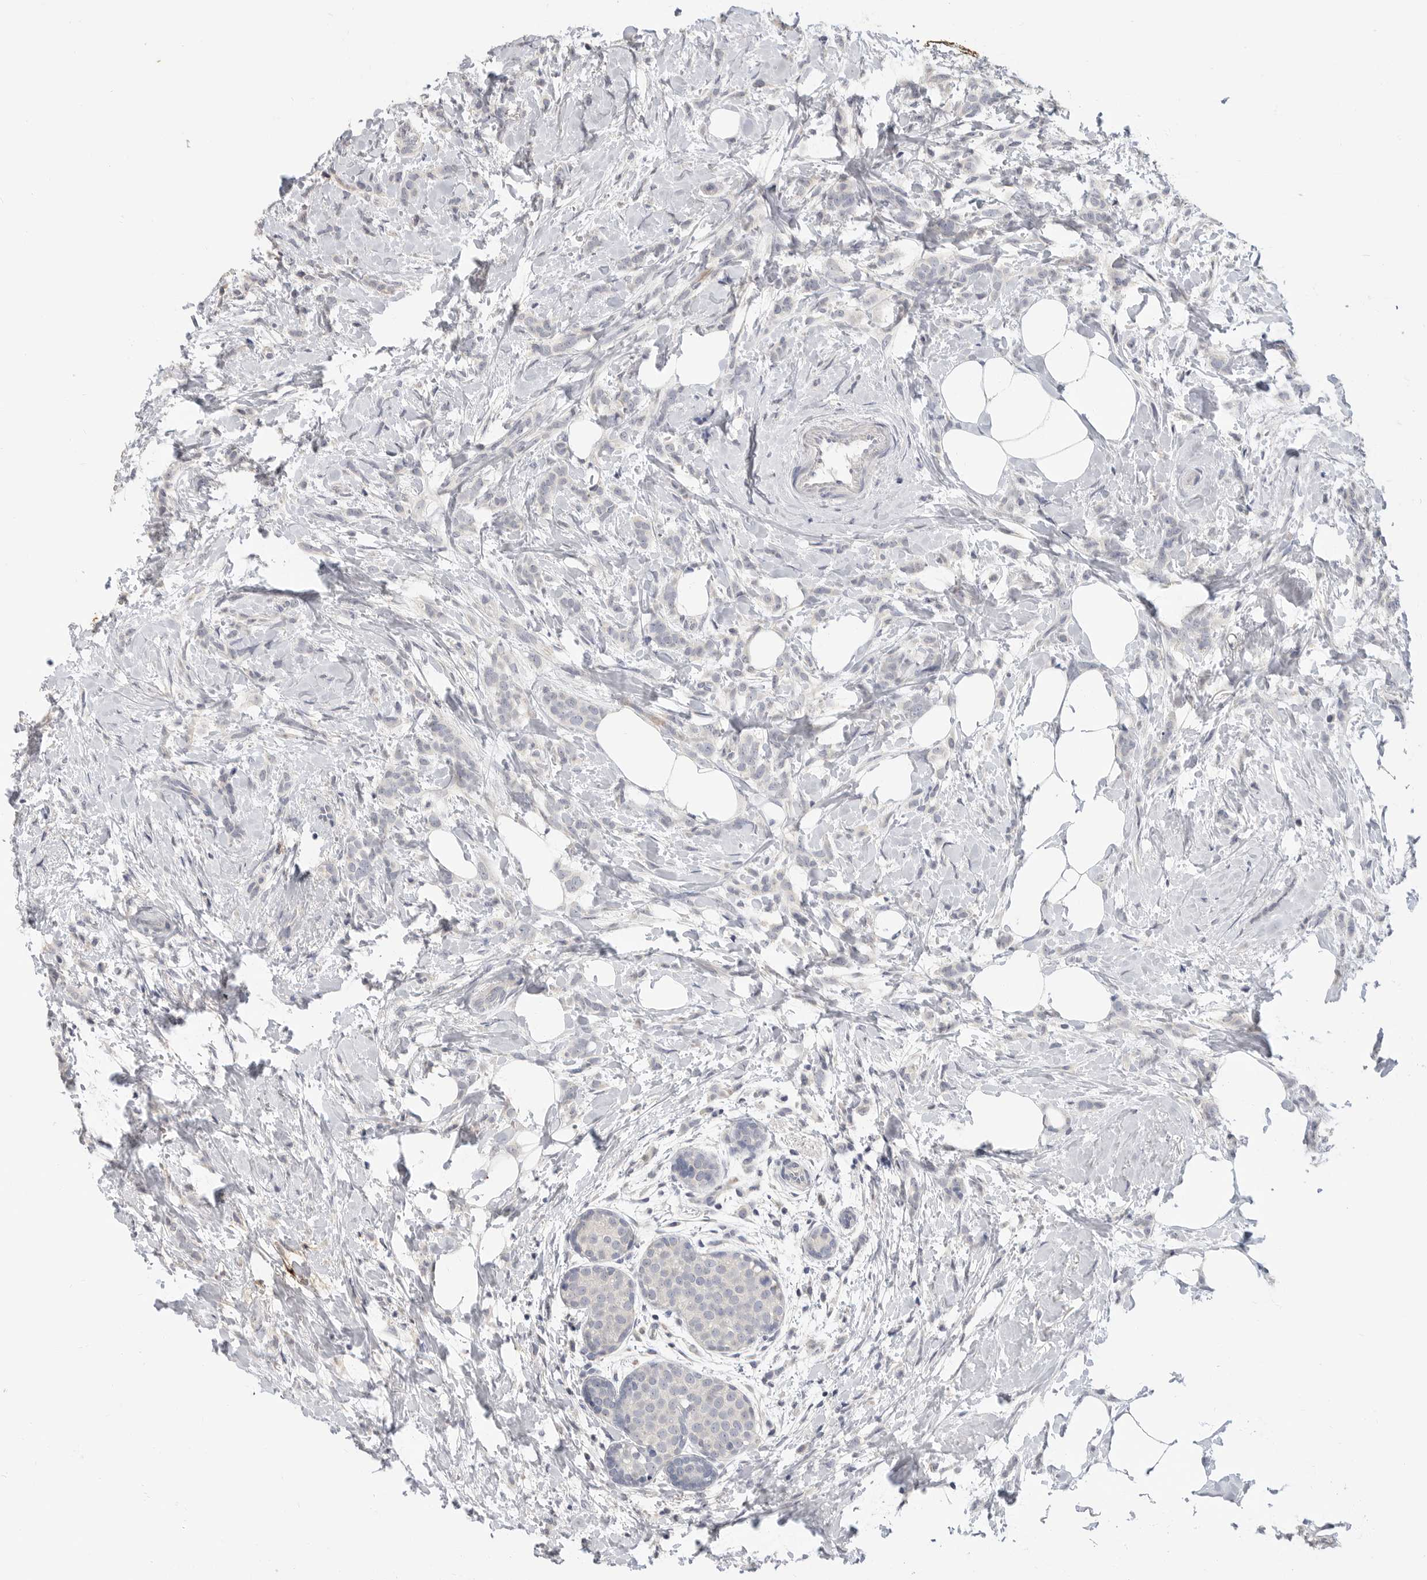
{"staining": {"intensity": "negative", "quantity": "none", "location": "none"}, "tissue": "breast cancer", "cell_type": "Tumor cells", "image_type": "cancer", "snomed": [{"axis": "morphology", "description": "Lobular carcinoma, in situ"}, {"axis": "morphology", "description": "Lobular carcinoma"}, {"axis": "topography", "description": "Breast"}], "caption": "The image shows no significant positivity in tumor cells of breast lobular carcinoma. The staining is performed using DAB brown chromogen with nuclei counter-stained in using hematoxylin.", "gene": "LTBR", "patient": {"sex": "female", "age": 41}}